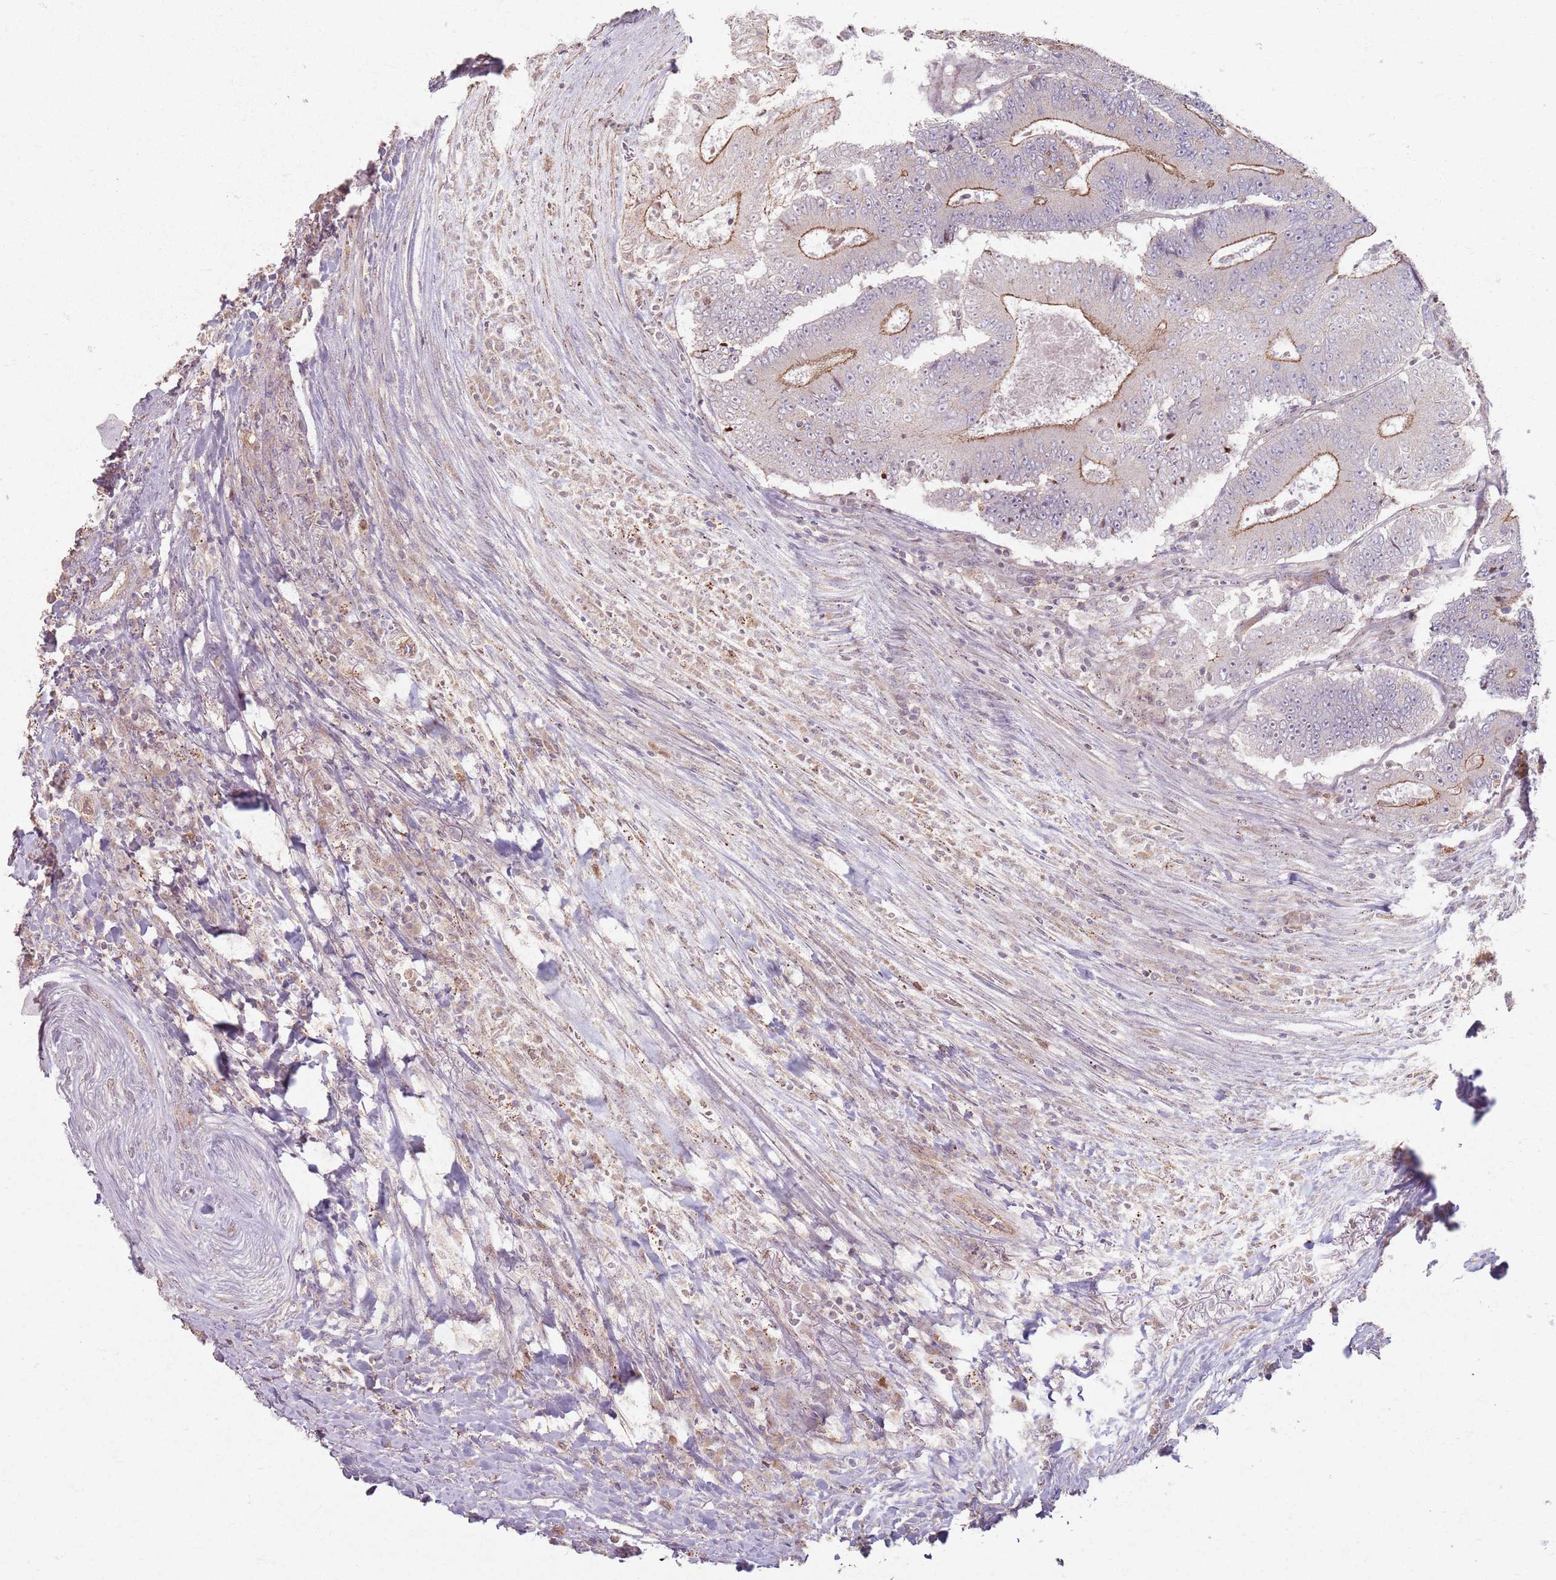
{"staining": {"intensity": "moderate", "quantity": "<25%", "location": "cytoplasmic/membranous"}, "tissue": "colorectal cancer", "cell_type": "Tumor cells", "image_type": "cancer", "snomed": [{"axis": "morphology", "description": "Adenocarcinoma, NOS"}, {"axis": "topography", "description": "Colon"}], "caption": "Immunohistochemical staining of colorectal cancer (adenocarcinoma) shows moderate cytoplasmic/membranous protein expression in approximately <25% of tumor cells.", "gene": "KCNA5", "patient": {"sex": "male", "age": 83}}